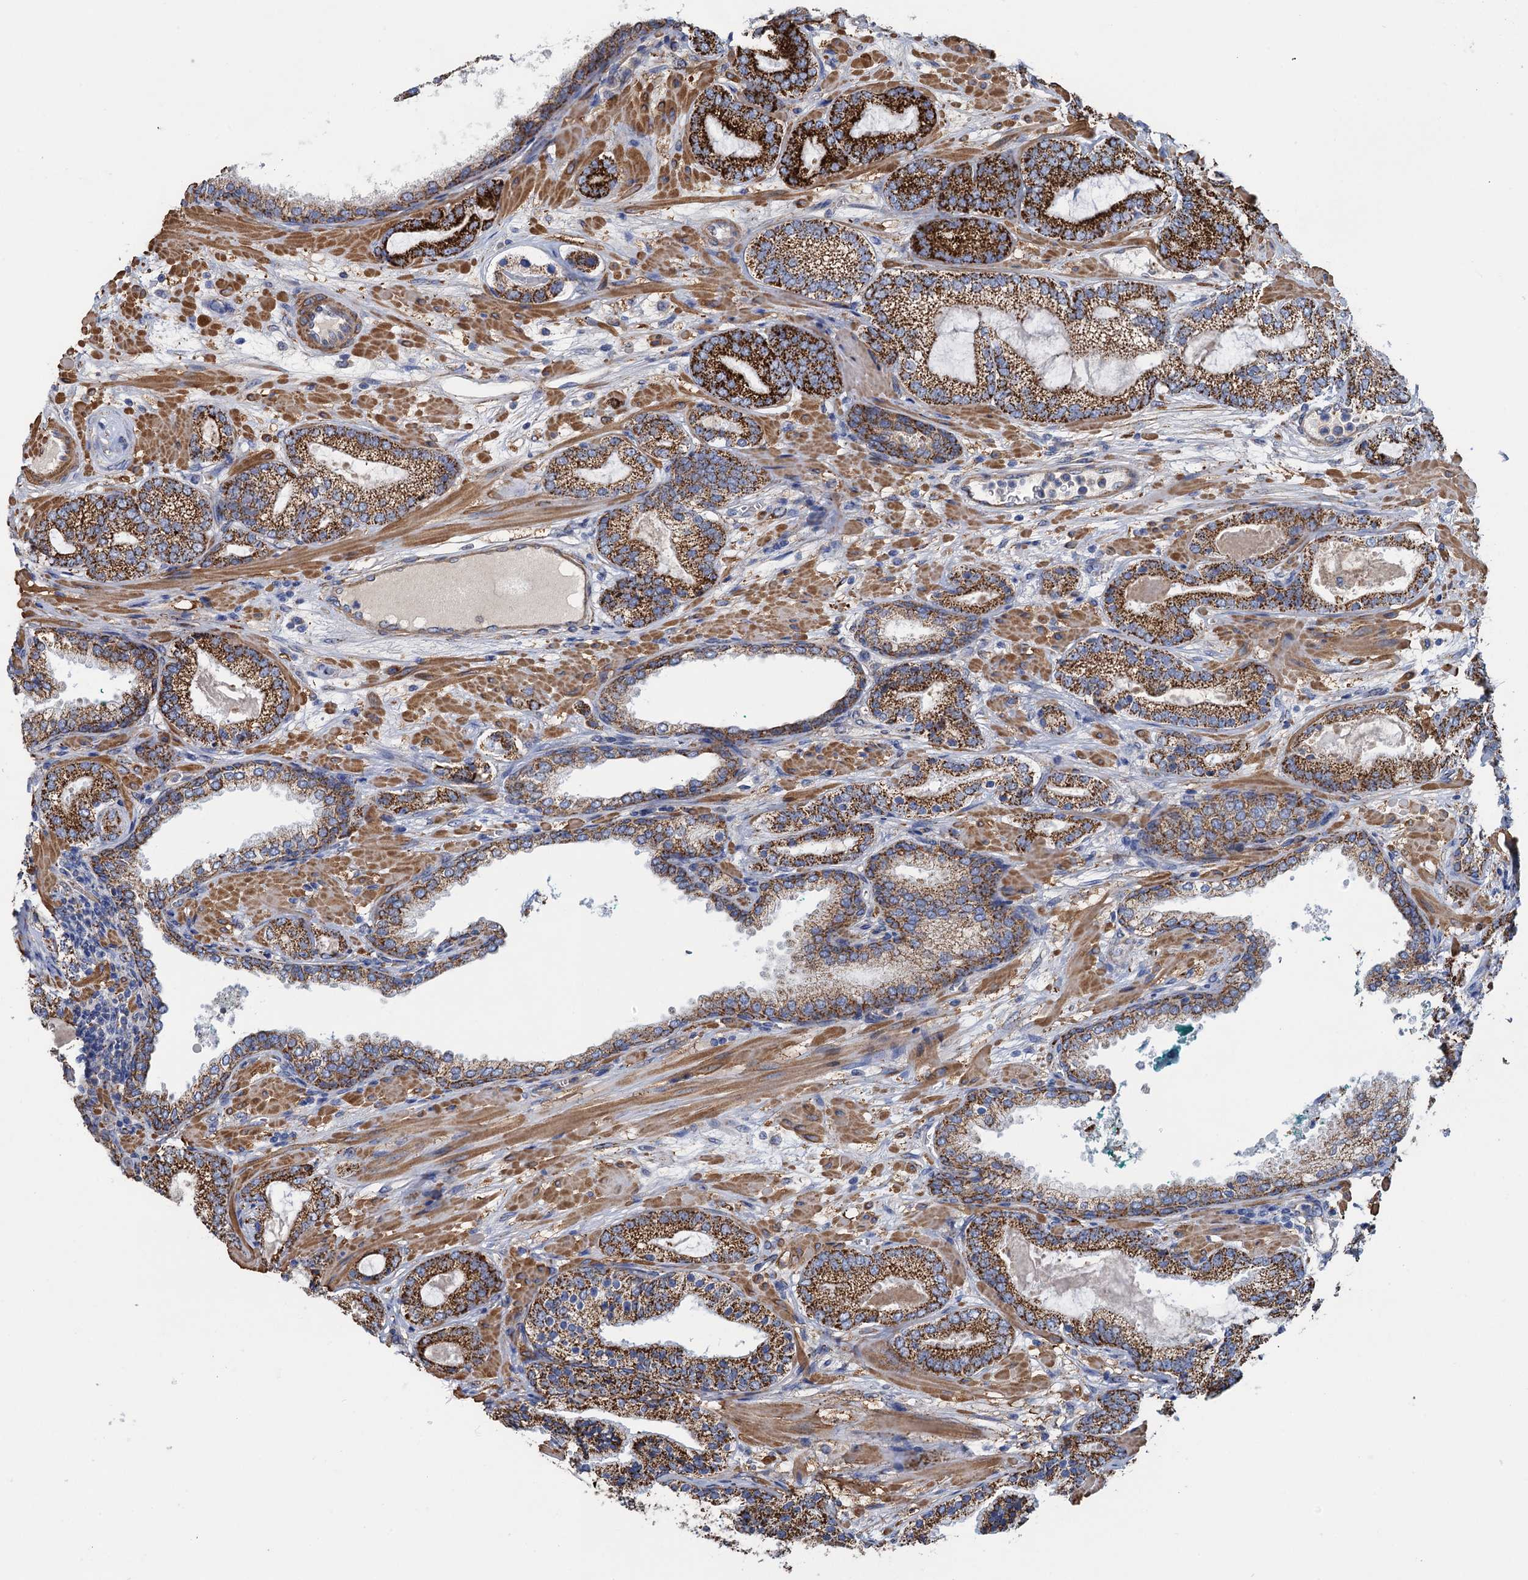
{"staining": {"intensity": "strong", "quantity": ">75%", "location": "cytoplasmic/membranous"}, "tissue": "prostate cancer", "cell_type": "Tumor cells", "image_type": "cancer", "snomed": [{"axis": "morphology", "description": "Adenocarcinoma, High grade"}, {"axis": "topography", "description": "Prostate"}], "caption": "Tumor cells display high levels of strong cytoplasmic/membranous expression in approximately >75% of cells in prostate cancer. (Brightfield microscopy of DAB IHC at high magnification).", "gene": "GCSH", "patient": {"sex": "male", "age": 60}}